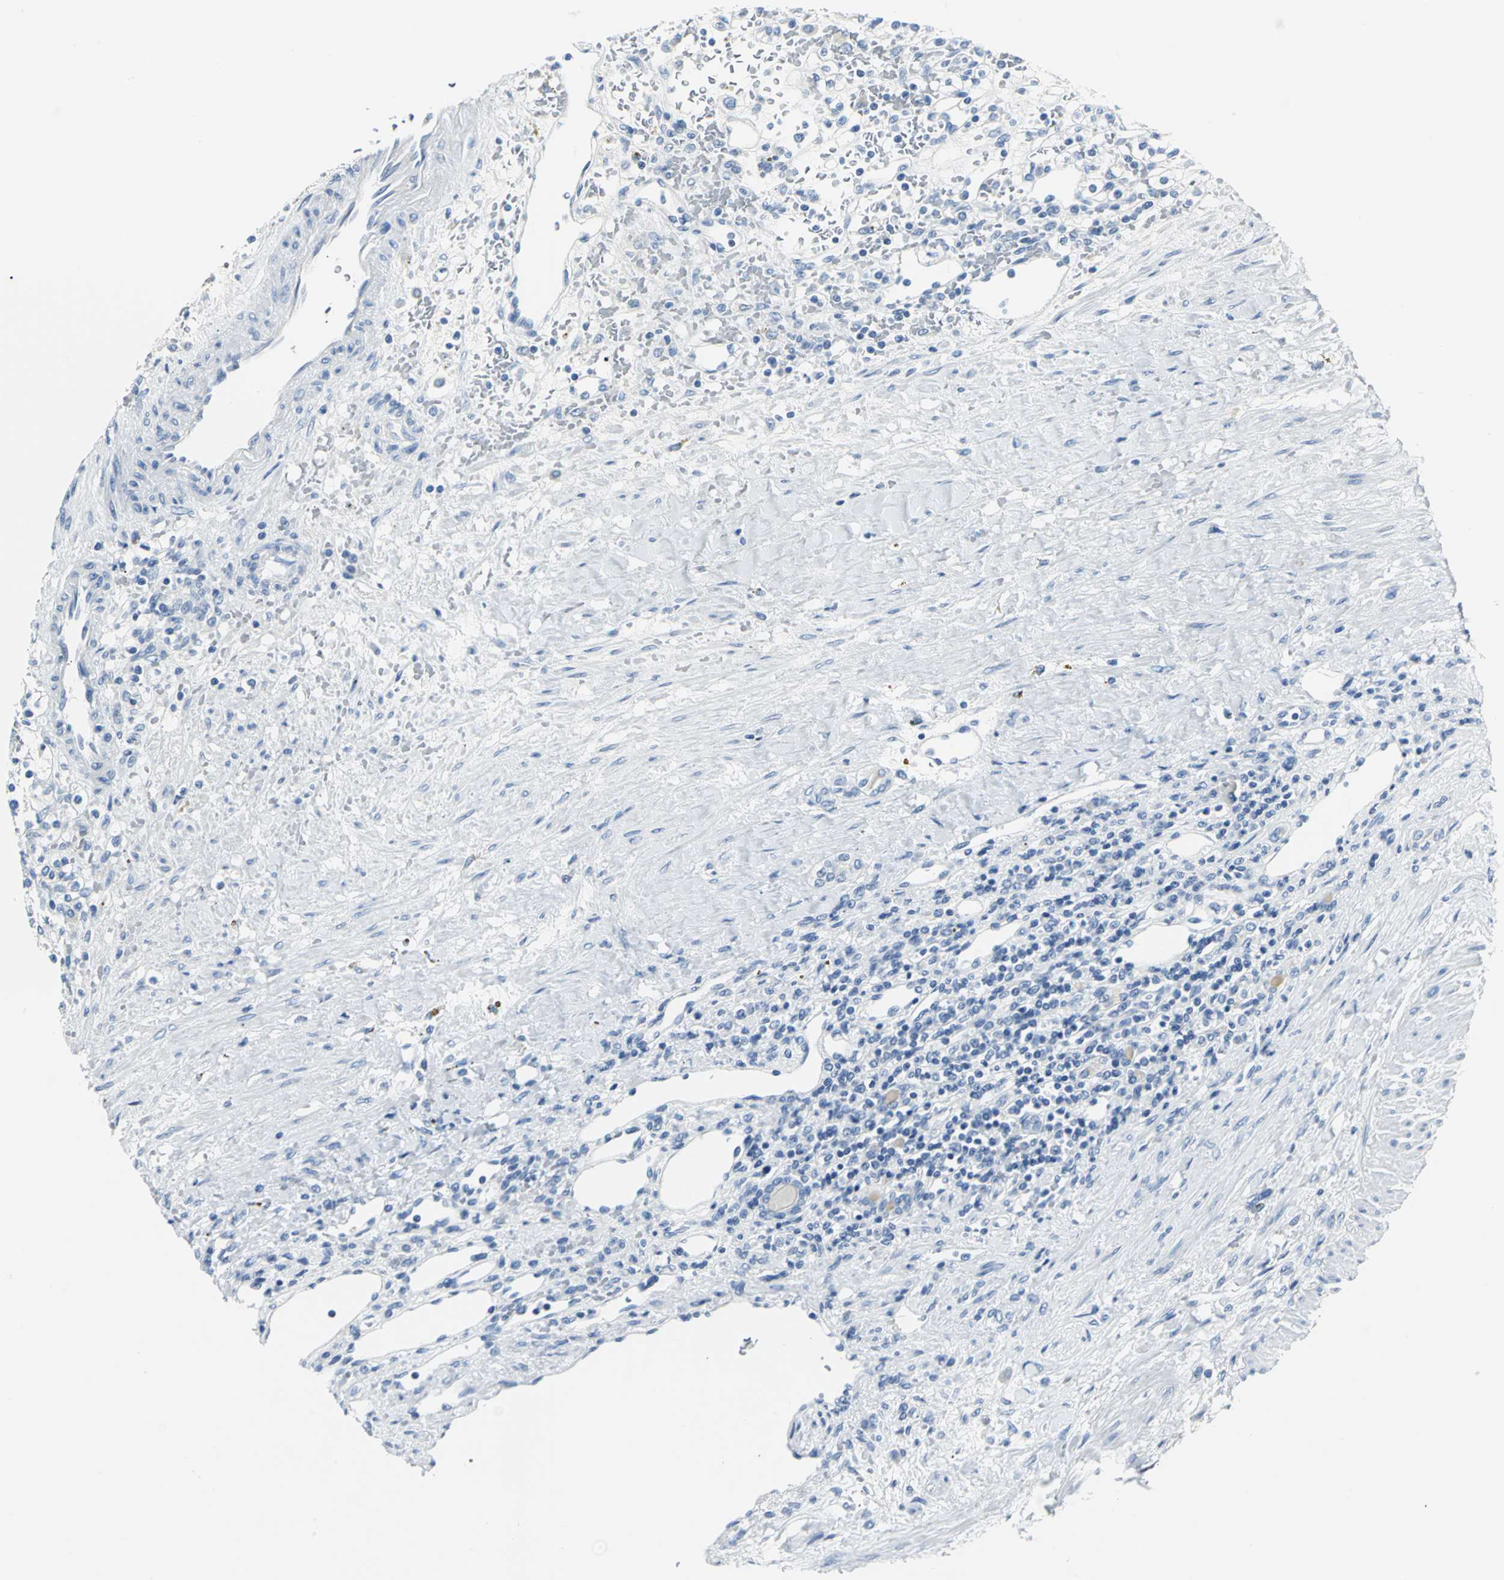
{"staining": {"intensity": "negative", "quantity": "none", "location": "none"}, "tissue": "renal cancer", "cell_type": "Tumor cells", "image_type": "cancer", "snomed": [{"axis": "morphology", "description": "Normal tissue, NOS"}, {"axis": "morphology", "description": "Adenocarcinoma, NOS"}, {"axis": "topography", "description": "Kidney"}], "caption": "Tumor cells are negative for protein expression in human renal cancer (adenocarcinoma).", "gene": "RIPOR1", "patient": {"sex": "female", "age": 55}}